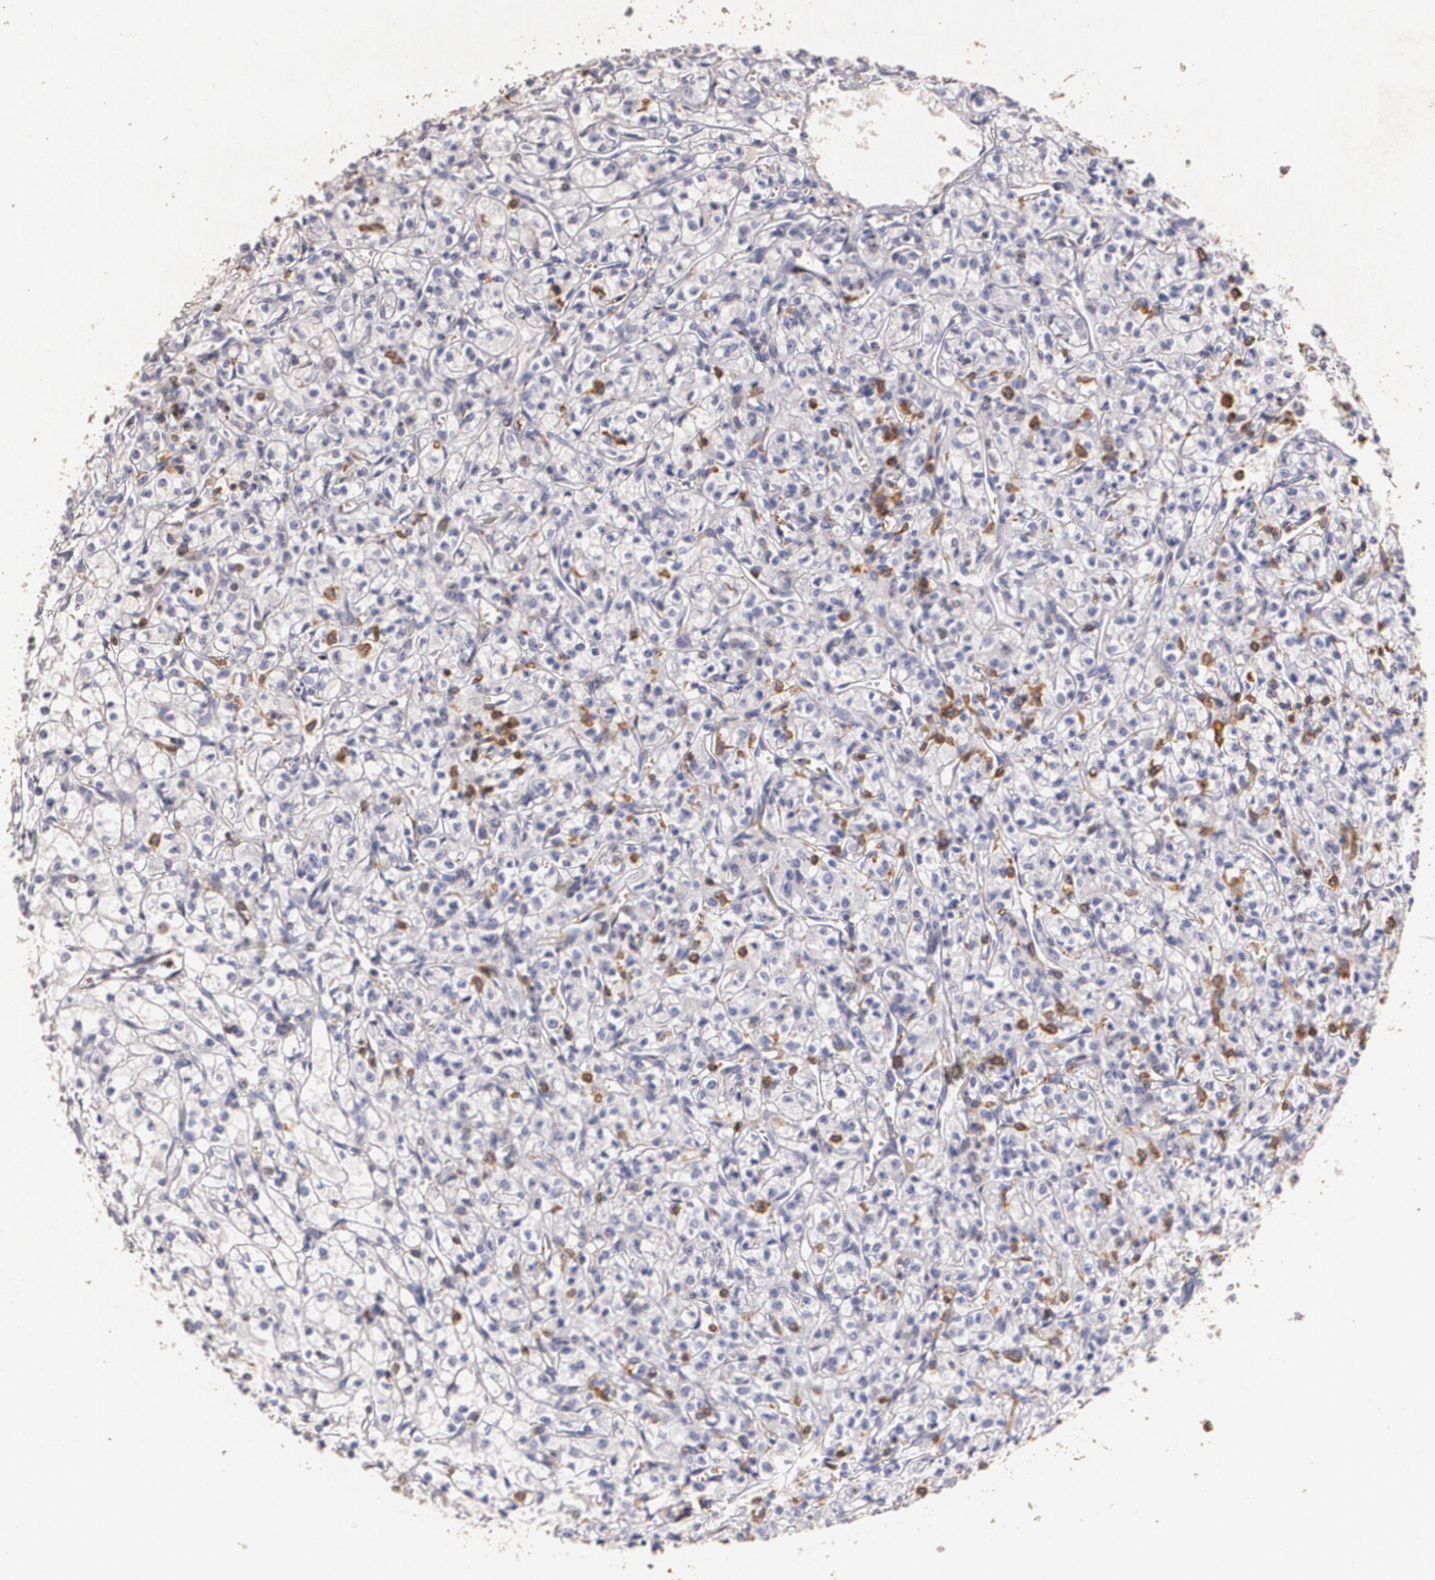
{"staining": {"intensity": "negative", "quantity": "none", "location": "none"}, "tissue": "renal cancer", "cell_type": "Tumor cells", "image_type": "cancer", "snomed": [{"axis": "morphology", "description": "Adenocarcinoma, NOS"}, {"axis": "topography", "description": "Kidney"}], "caption": "Tumor cells are negative for protein expression in human renal cancer. (Immunohistochemistry, brightfield microscopy, high magnification).", "gene": "TGFBR1", "patient": {"sex": "male", "age": 61}}